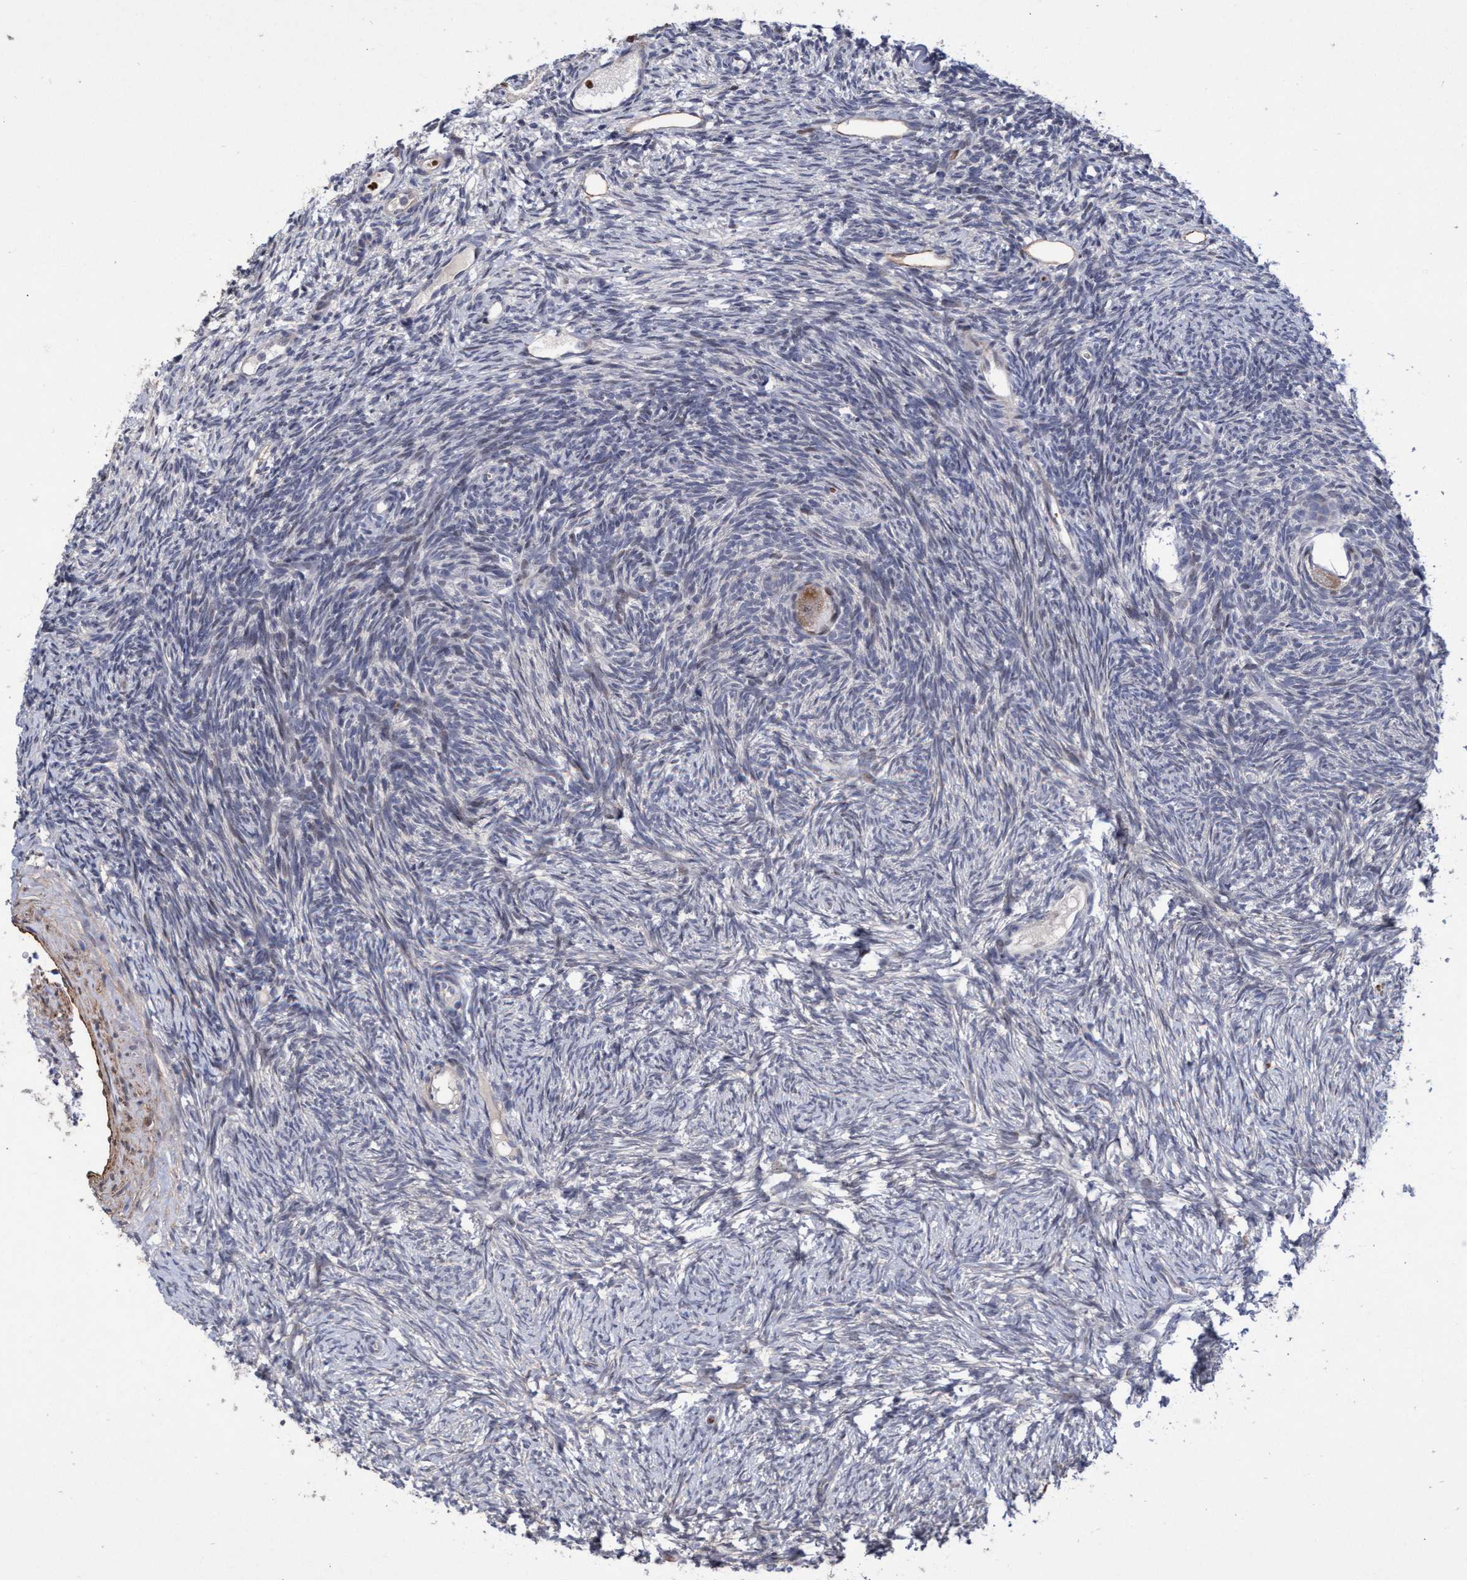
{"staining": {"intensity": "weak", "quantity": "25%-75%", "location": "cytoplasmic/membranous"}, "tissue": "ovary", "cell_type": "Follicle cells", "image_type": "normal", "snomed": [{"axis": "morphology", "description": "Normal tissue, NOS"}, {"axis": "topography", "description": "Ovary"}], "caption": "The image reveals staining of normal ovary, revealing weak cytoplasmic/membranous protein positivity (brown color) within follicle cells. Ihc stains the protein in brown and the nuclei are stained blue.", "gene": "ZNF750", "patient": {"sex": "female", "age": 34}}